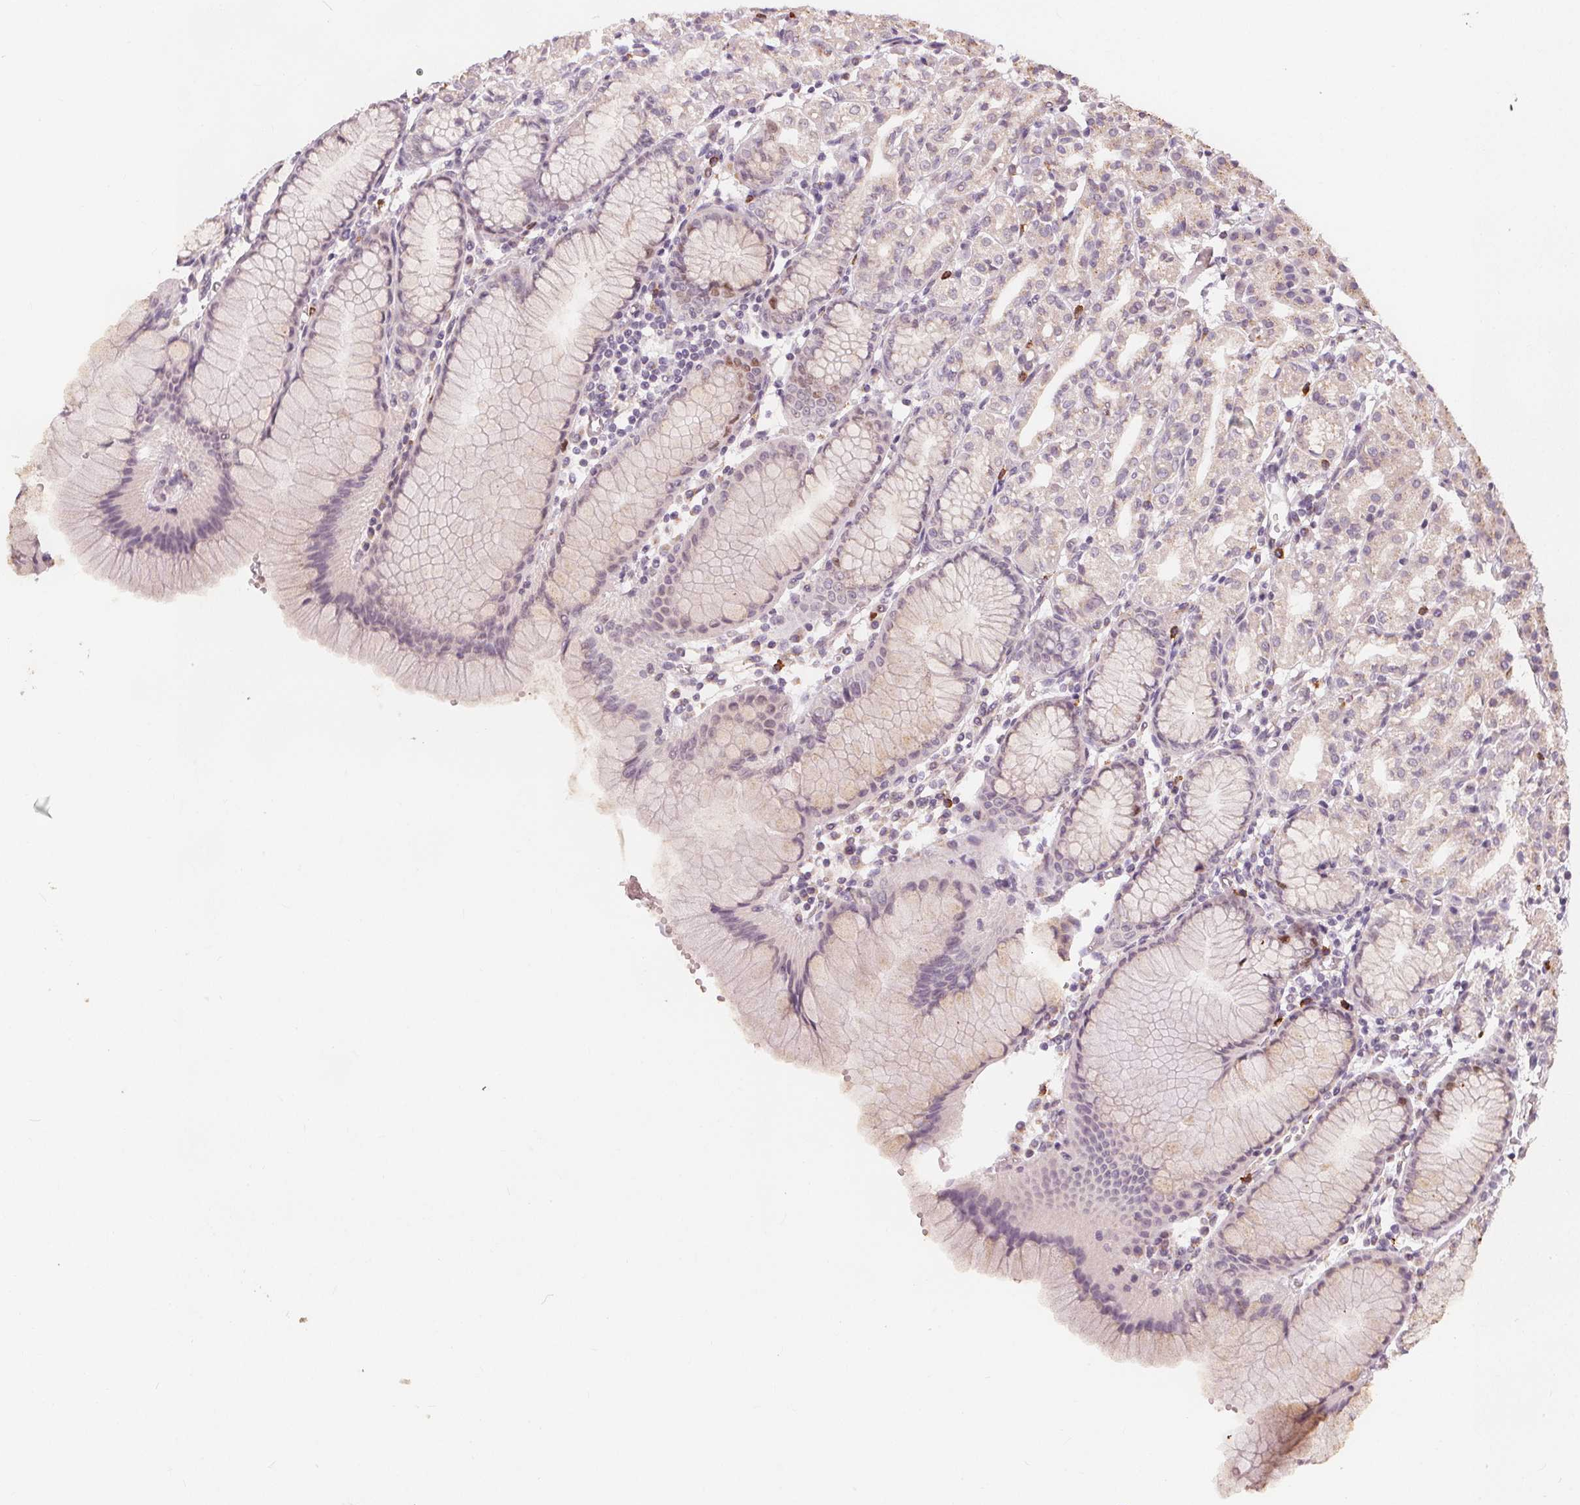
{"staining": {"intensity": "negative", "quantity": "none", "location": "none"}, "tissue": "stomach", "cell_type": "Glandular cells", "image_type": "normal", "snomed": [{"axis": "morphology", "description": "Normal tissue, NOS"}, {"axis": "topography", "description": "Stomach"}], "caption": "IHC of normal stomach shows no expression in glandular cells.", "gene": "TIPIN", "patient": {"sex": "female", "age": 57}}